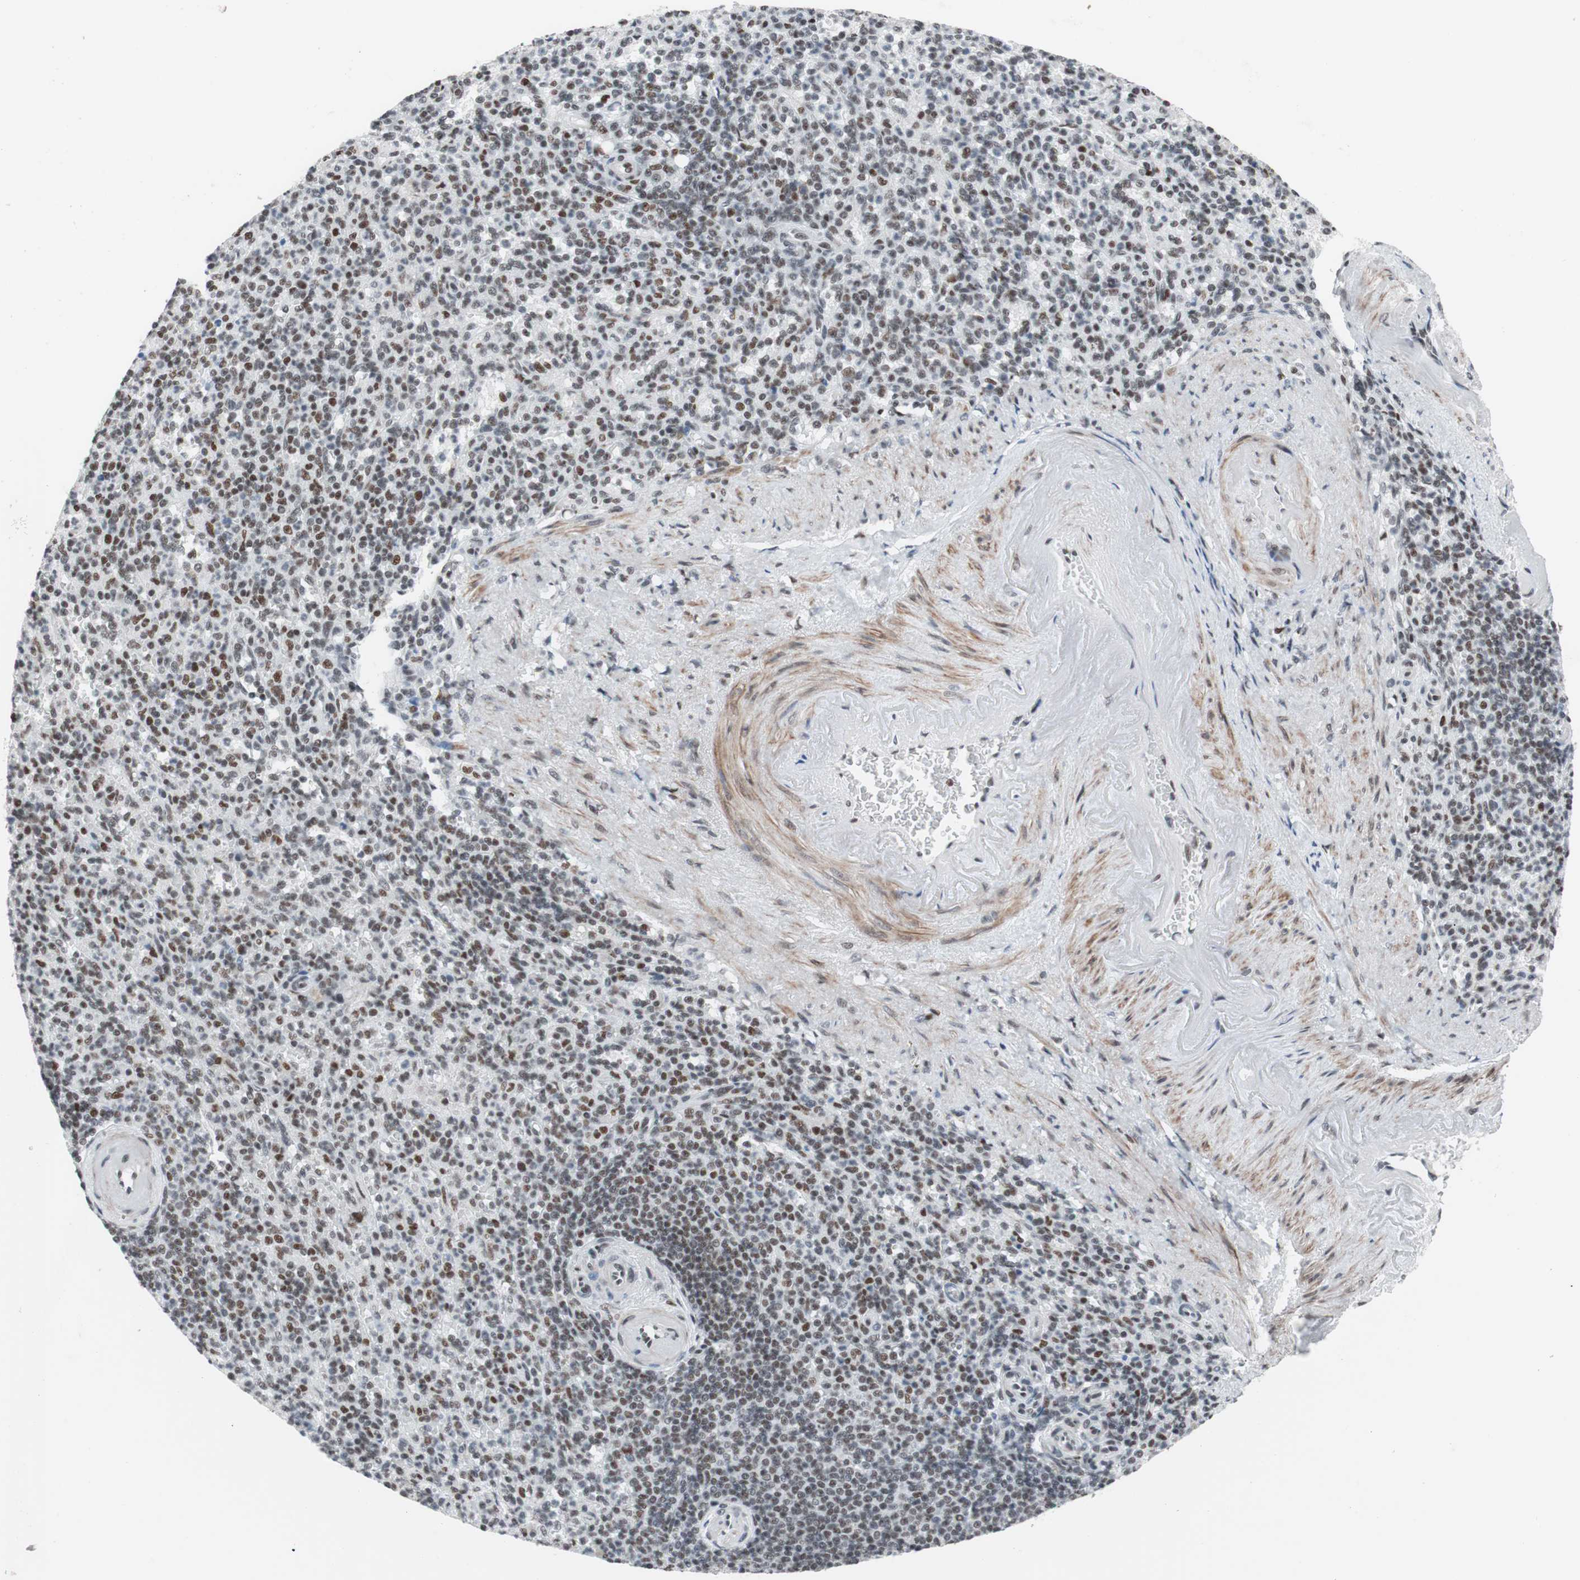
{"staining": {"intensity": "moderate", "quantity": "25%-75%", "location": "nuclear"}, "tissue": "spleen", "cell_type": "Cells in red pulp", "image_type": "normal", "snomed": [{"axis": "morphology", "description": "Normal tissue, NOS"}, {"axis": "topography", "description": "Spleen"}], "caption": "Immunohistochemical staining of unremarkable spleen exhibits moderate nuclear protein staining in about 25%-75% of cells in red pulp. The staining was performed using DAB, with brown indicating positive protein expression. Nuclei are stained blue with hematoxylin.", "gene": "ARID1A", "patient": {"sex": "female", "age": 74}}